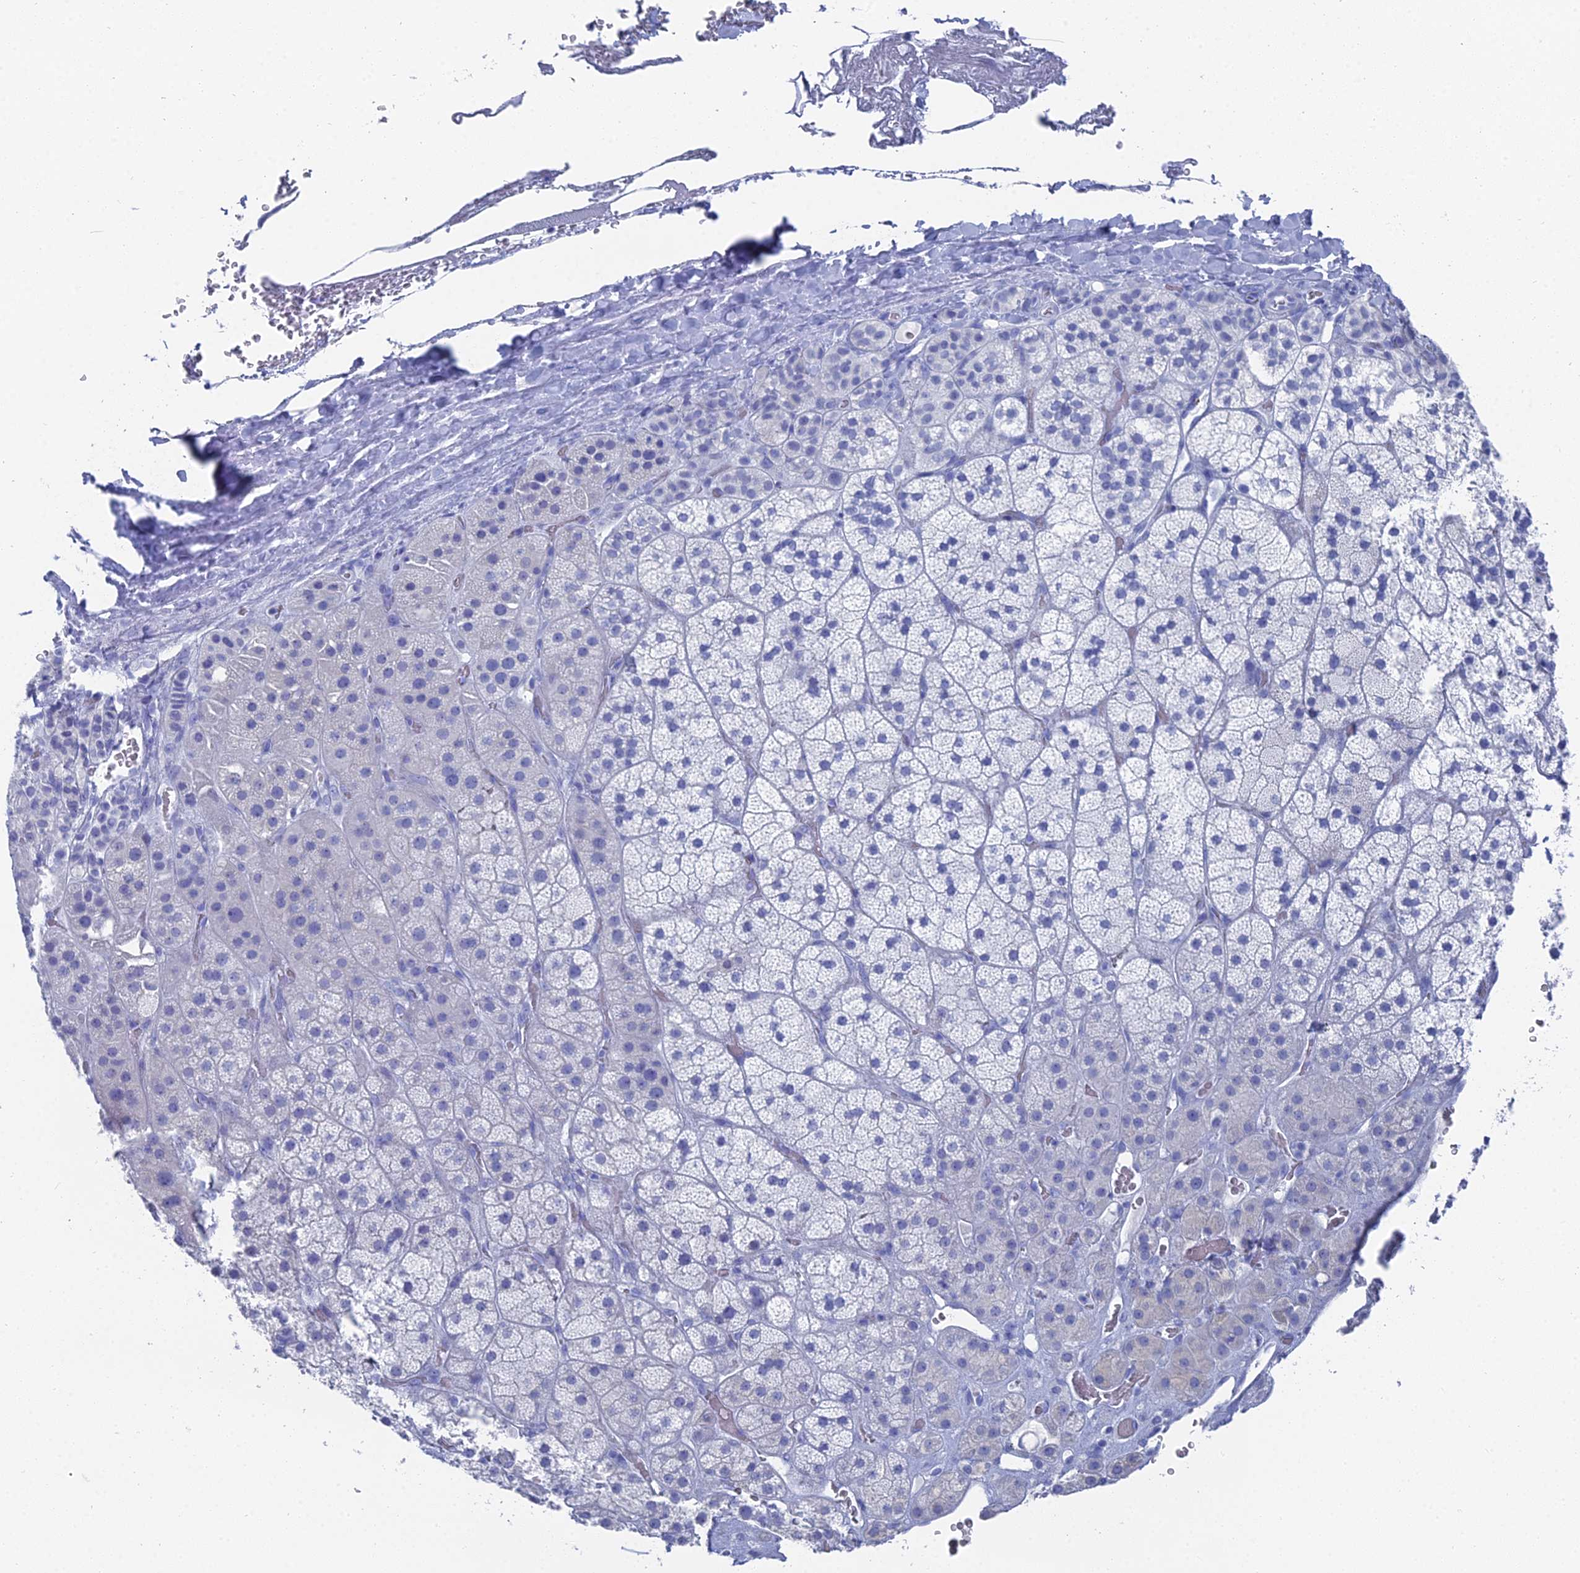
{"staining": {"intensity": "negative", "quantity": "none", "location": "none"}, "tissue": "adrenal gland", "cell_type": "Glandular cells", "image_type": "normal", "snomed": [{"axis": "morphology", "description": "Normal tissue, NOS"}, {"axis": "topography", "description": "Adrenal gland"}], "caption": "Glandular cells show no significant protein expression in normal adrenal gland. (DAB immunohistochemistry (IHC), high magnification).", "gene": "ENPP3", "patient": {"sex": "male", "age": 57}}